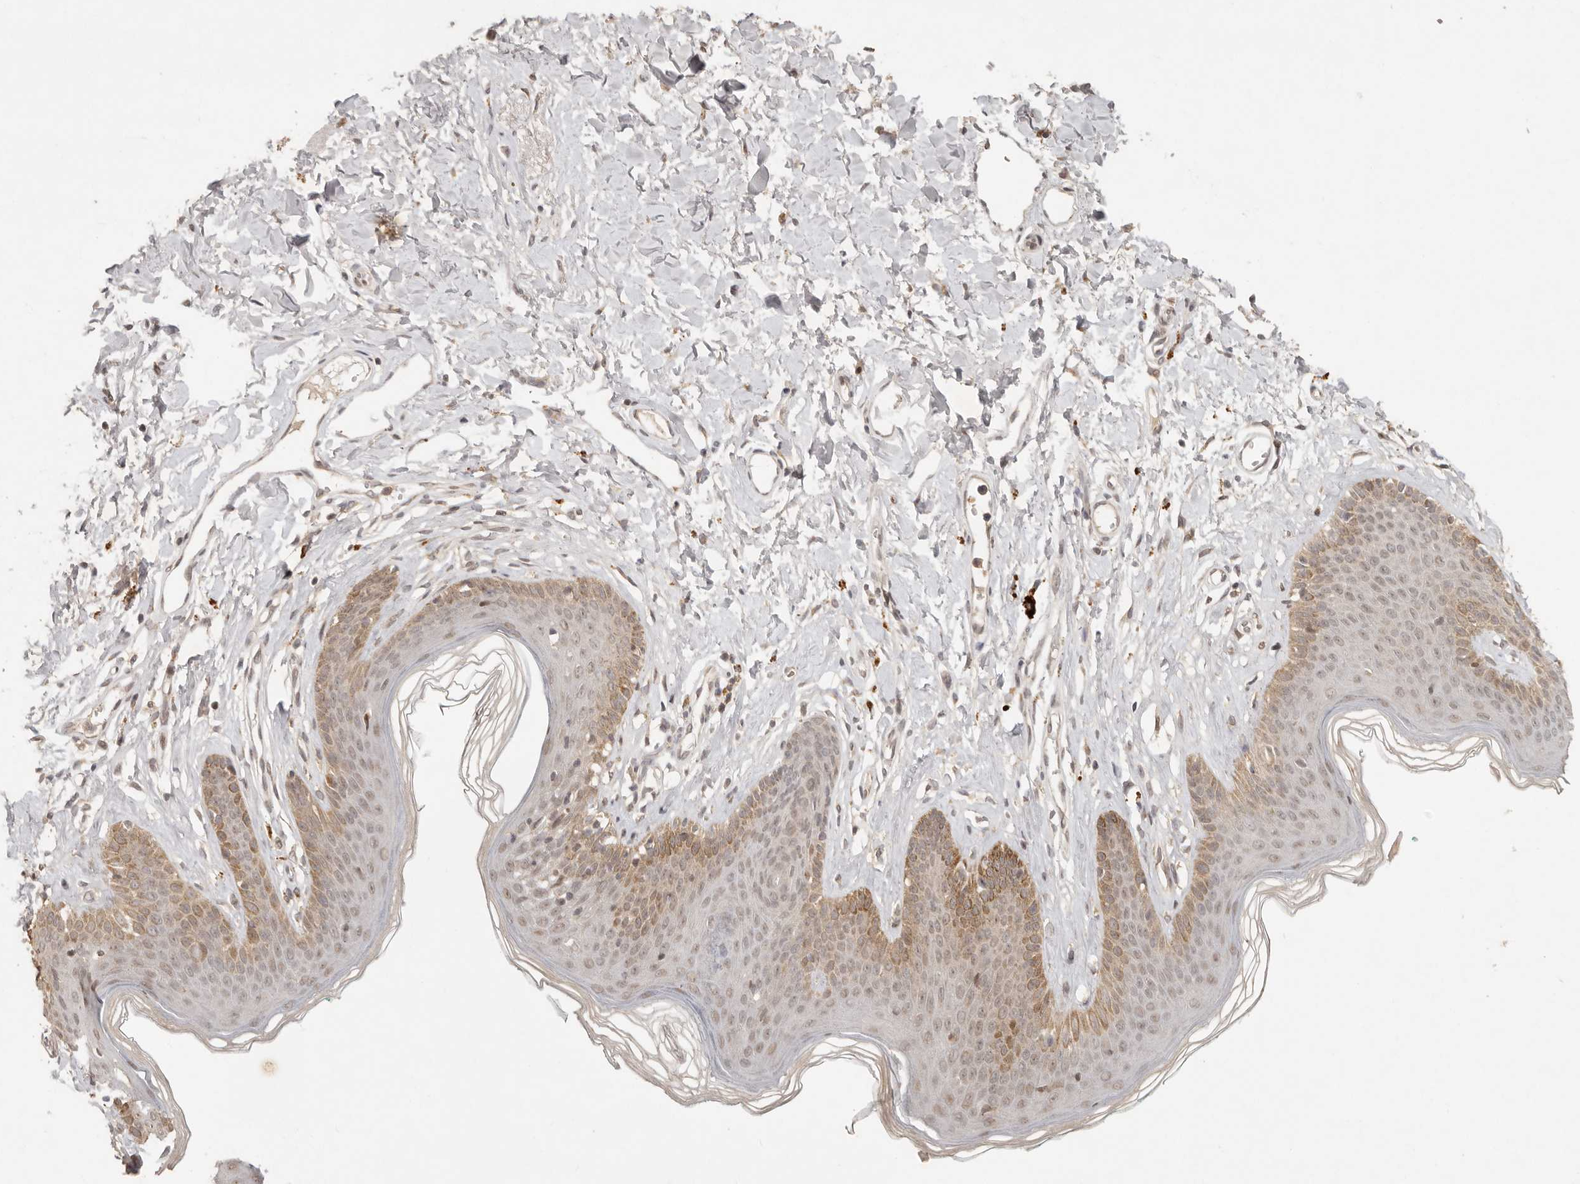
{"staining": {"intensity": "moderate", "quantity": ">75%", "location": "cytoplasmic/membranous,nuclear"}, "tissue": "skin", "cell_type": "Epidermal cells", "image_type": "normal", "snomed": [{"axis": "morphology", "description": "Normal tissue, NOS"}, {"axis": "morphology", "description": "Squamous cell carcinoma, NOS"}, {"axis": "topography", "description": "Vulva"}], "caption": "Immunohistochemical staining of unremarkable human skin demonstrates medium levels of moderate cytoplasmic/membranous,nuclear positivity in approximately >75% of epidermal cells. (Brightfield microscopy of DAB IHC at high magnification).", "gene": "LRRC75A", "patient": {"sex": "female", "age": 85}}